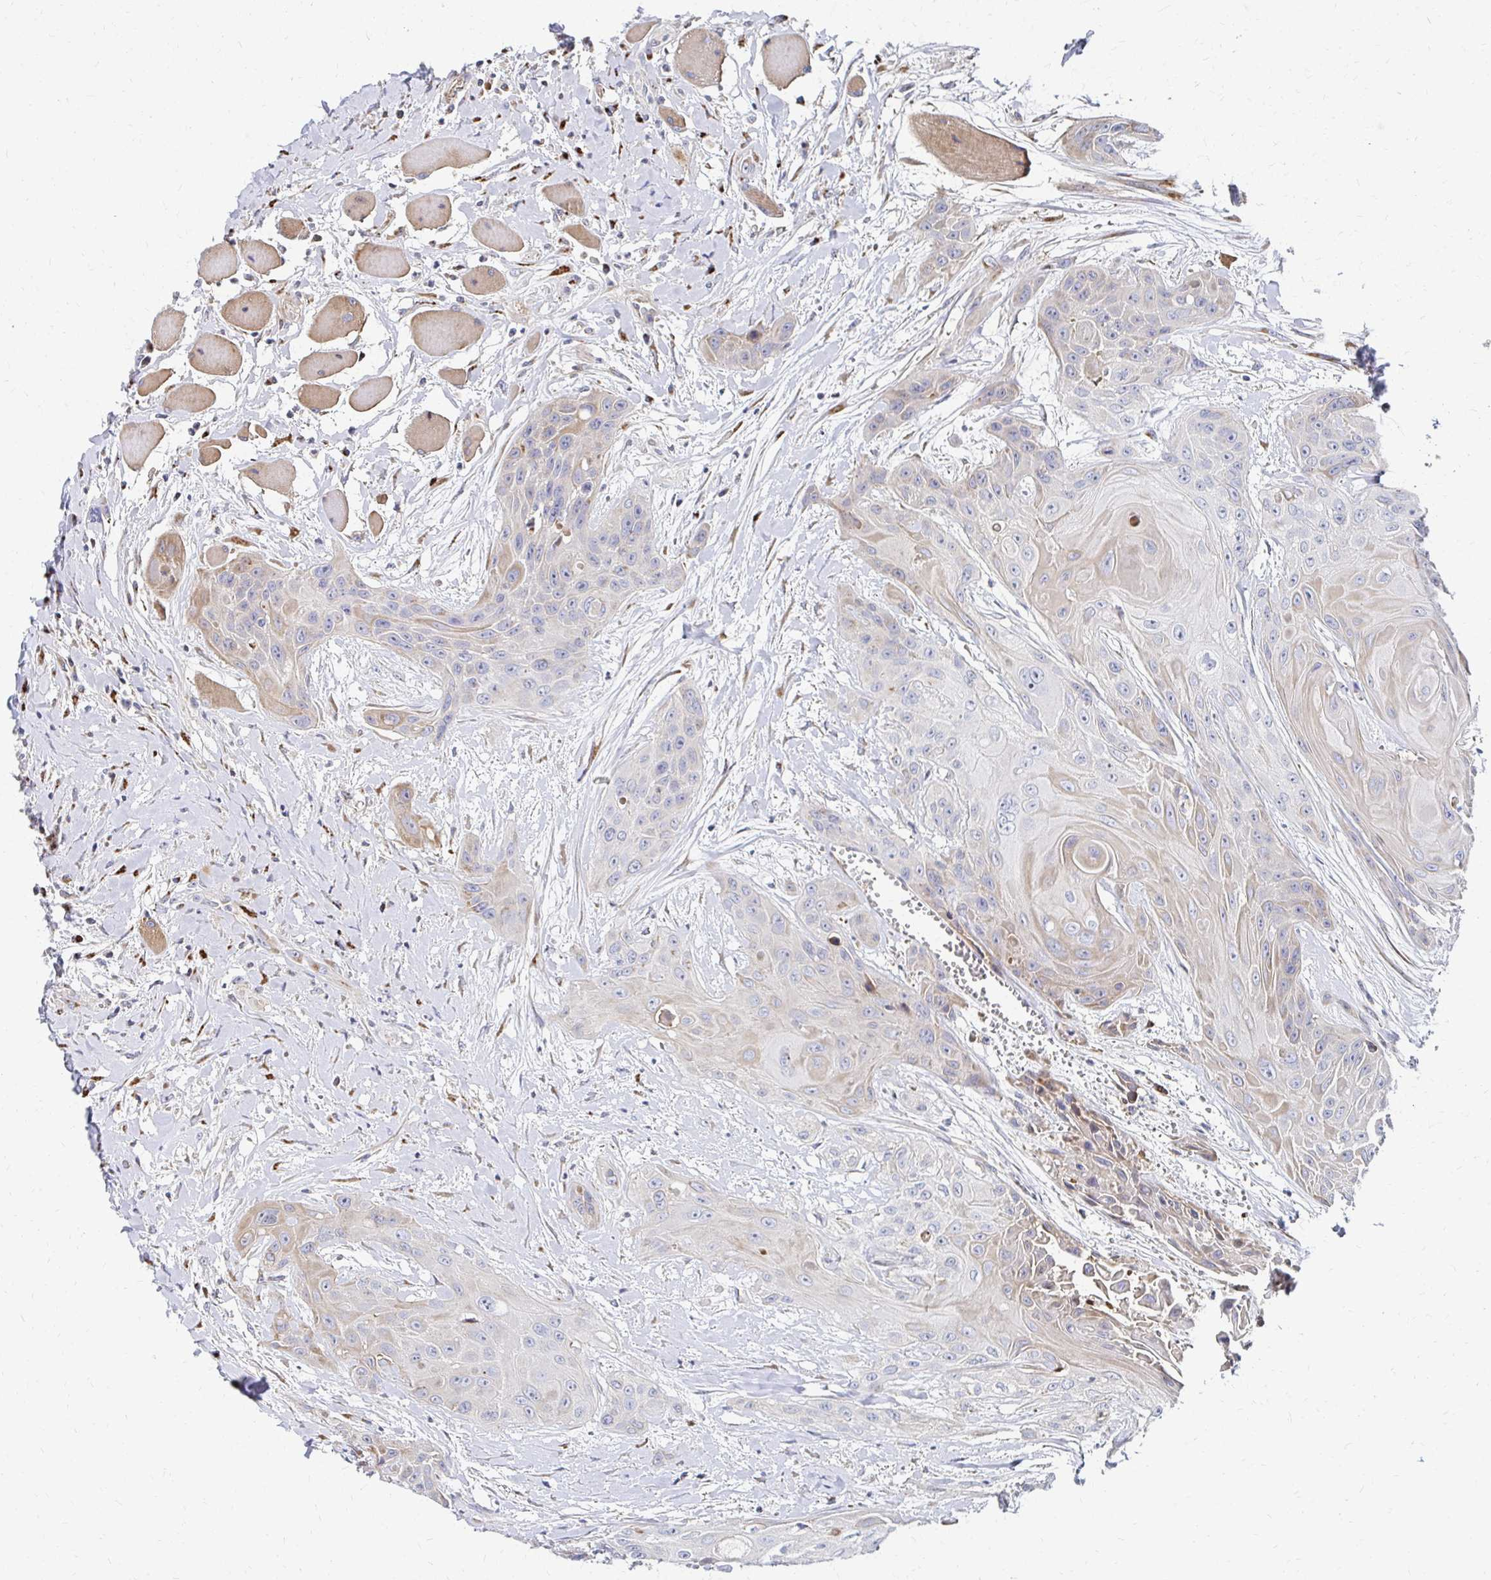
{"staining": {"intensity": "weak", "quantity": "<25%", "location": "cytoplasmic/membranous"}, "tissue": "head and neck cancer", "cell_type": "Tumor cells", "image_type": "cancer", "snomed": [{"axis": "morphology", "description": "Squamous cell carcinoma, NOS"}, {"axis": "topography", "description": "Head-Neck"}], "caption": "IHC of head and neck squamous cell carcinoma demonstrates no positivity in tumor cells.", "gene": "MAN1A1", "patient": {"sex": "female", "age": 73}}